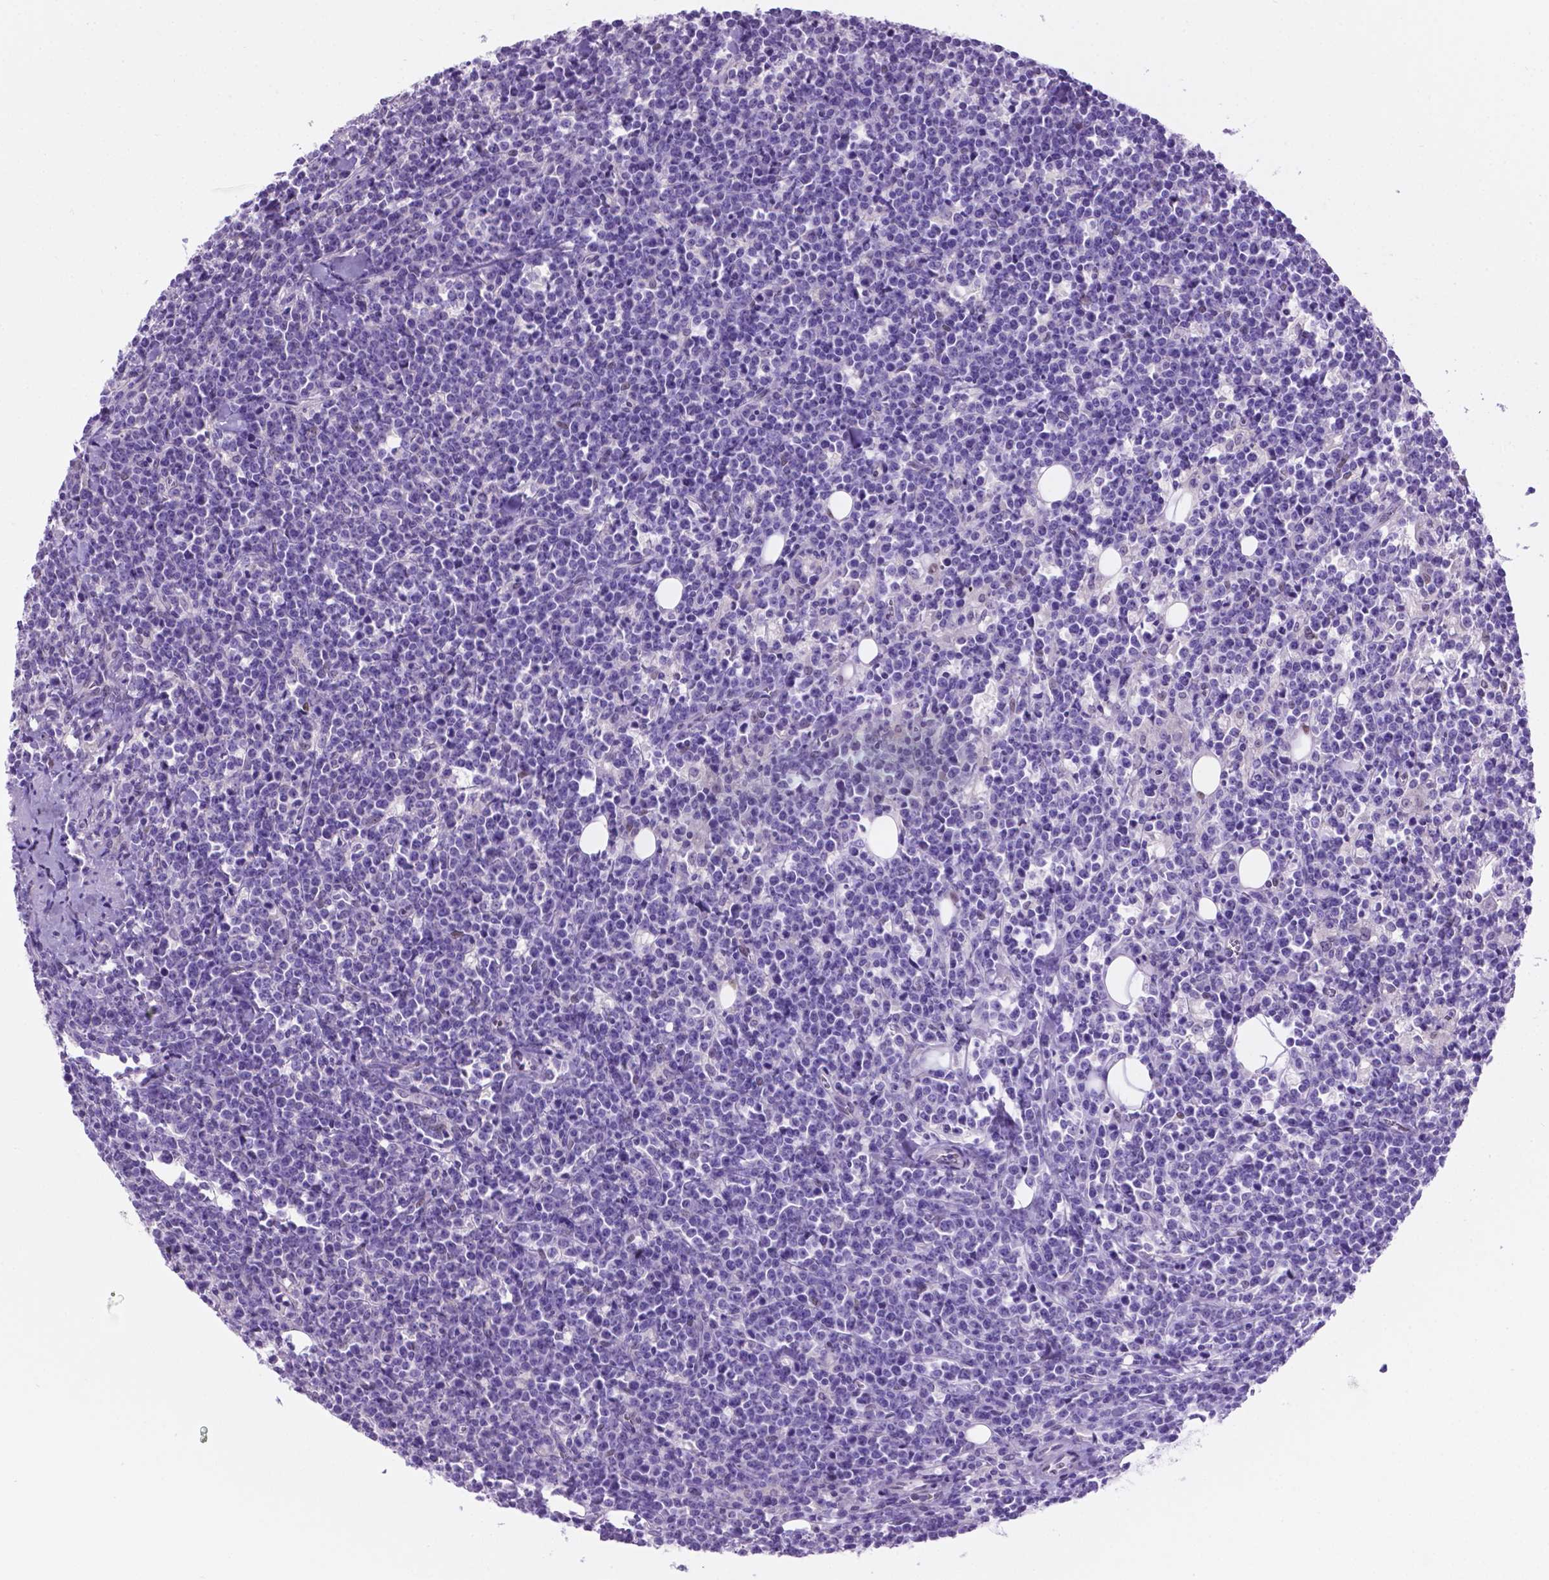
{"staining": {"intensity": "negative", "quantity": "none", "location": "none"}, "tissue": "lymphoma", "cell_type": "Tumor cells", "image_type": "cancer", "snomed": [{"axis": "morphology", "description": "Malignant lymphoma, non-Hodgkin's type, High grade"}, {"axis": "topography", "description": "Small intestine"}], "caption": "This is an immunohistochemistry (IHC) image of high-grade malignant lymphoma, non-Hodgkin's type. There is no staining in tumor cells.", "gene": "TMEM210", "patient": {"sex": "female", "age": 56}}